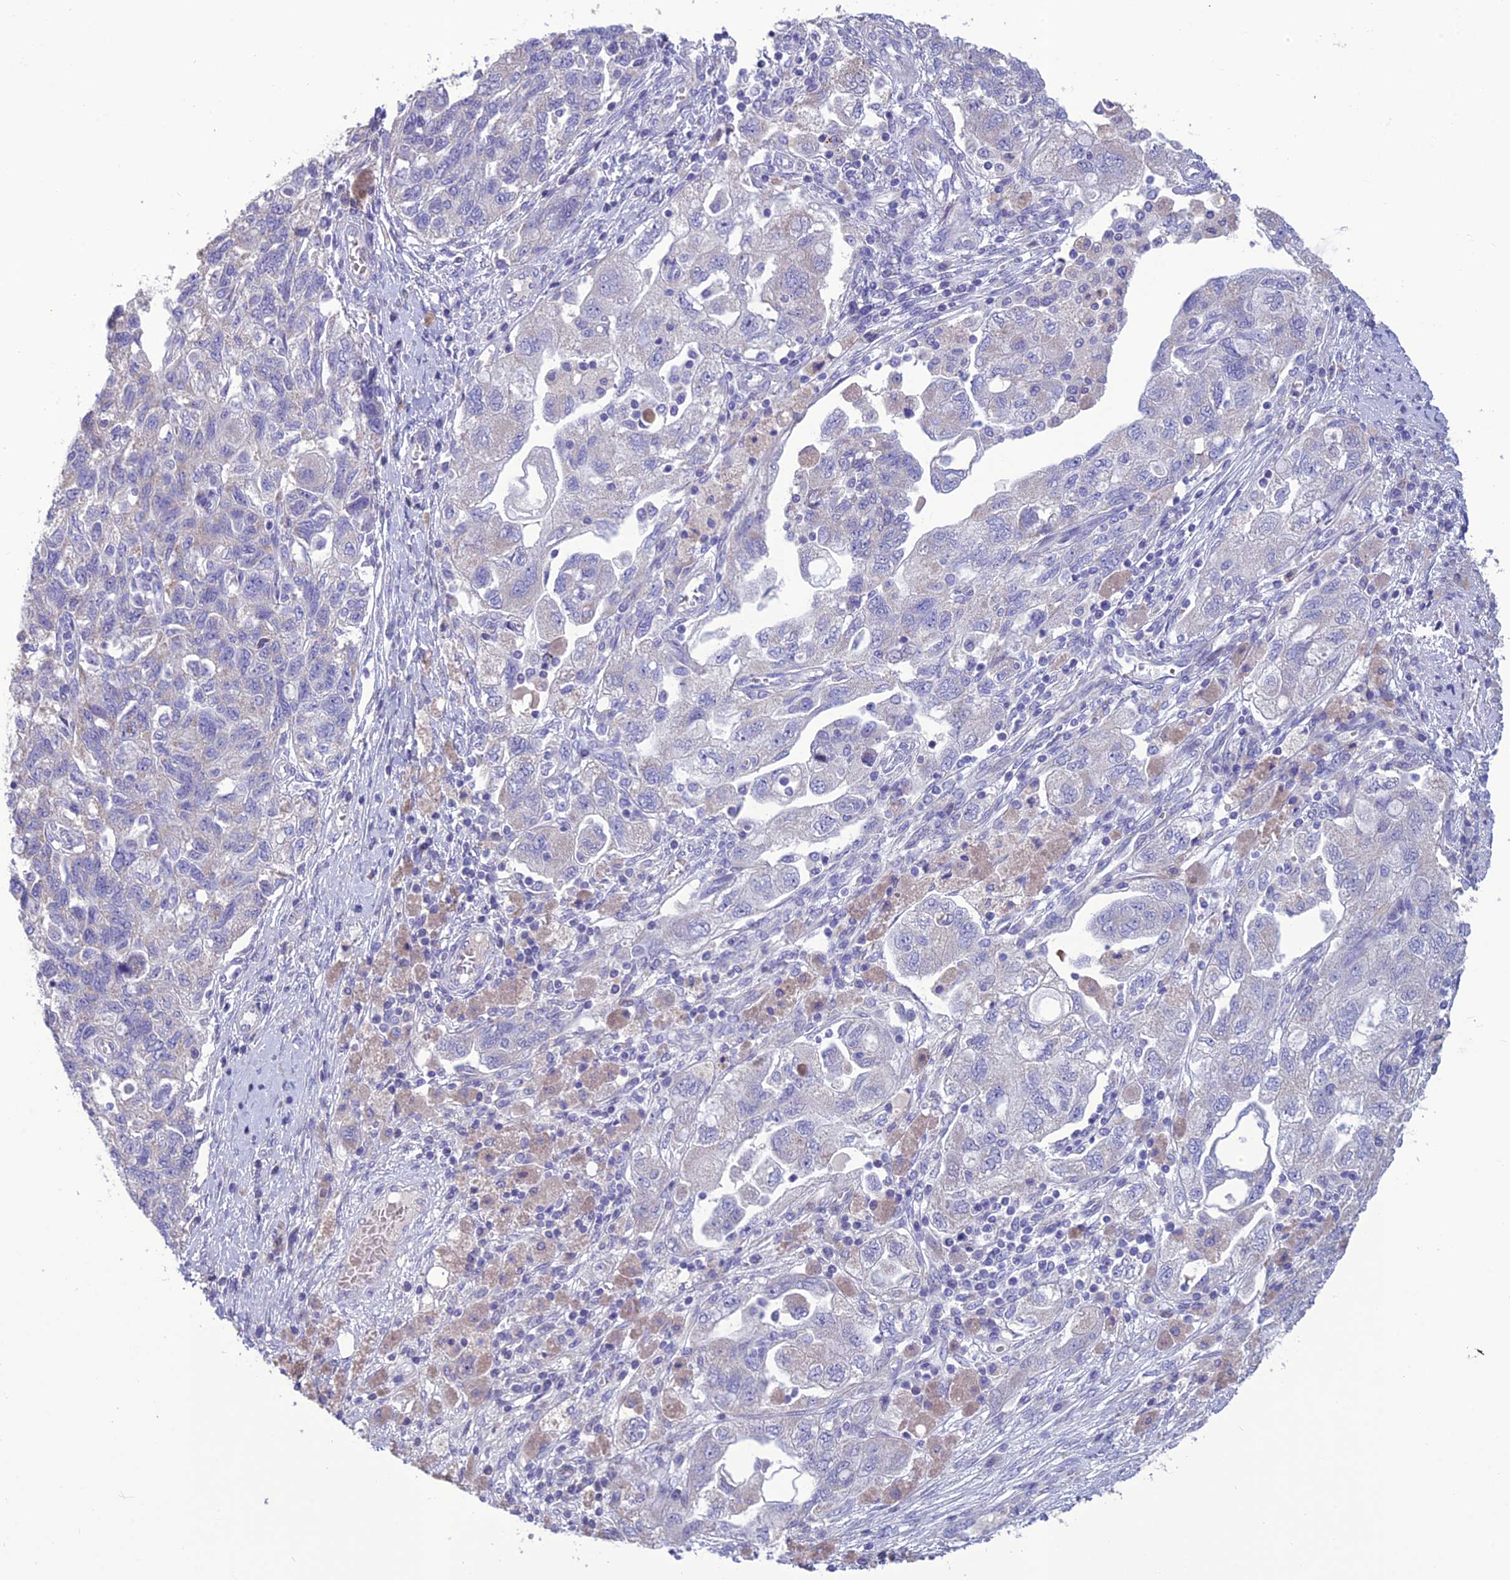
{"staining": {"intensity": "negative", "quantity": "none", "location": "none"}, "tissue": "ovarian cancer", "cell_type": "Tumor cells", "image_type": "cancer", "snomed": [{"axis": "morphology", "description": "Carcinoma, NOS"}, {"axis": "morphology", "description": "Cystadenocarcinoma, serous, NOS"}, {"axis": "topography", "description": "Ovary"}], "caption": "This micrograph is of carcinoma (ovarian) stained with immunohistochemistry to label a protein in brown with the nuclei are counter-stained blue. There is no positivity in tumor cells.", "gene": "BHMT2", "patient": {"sex": "female", "age": 69}}